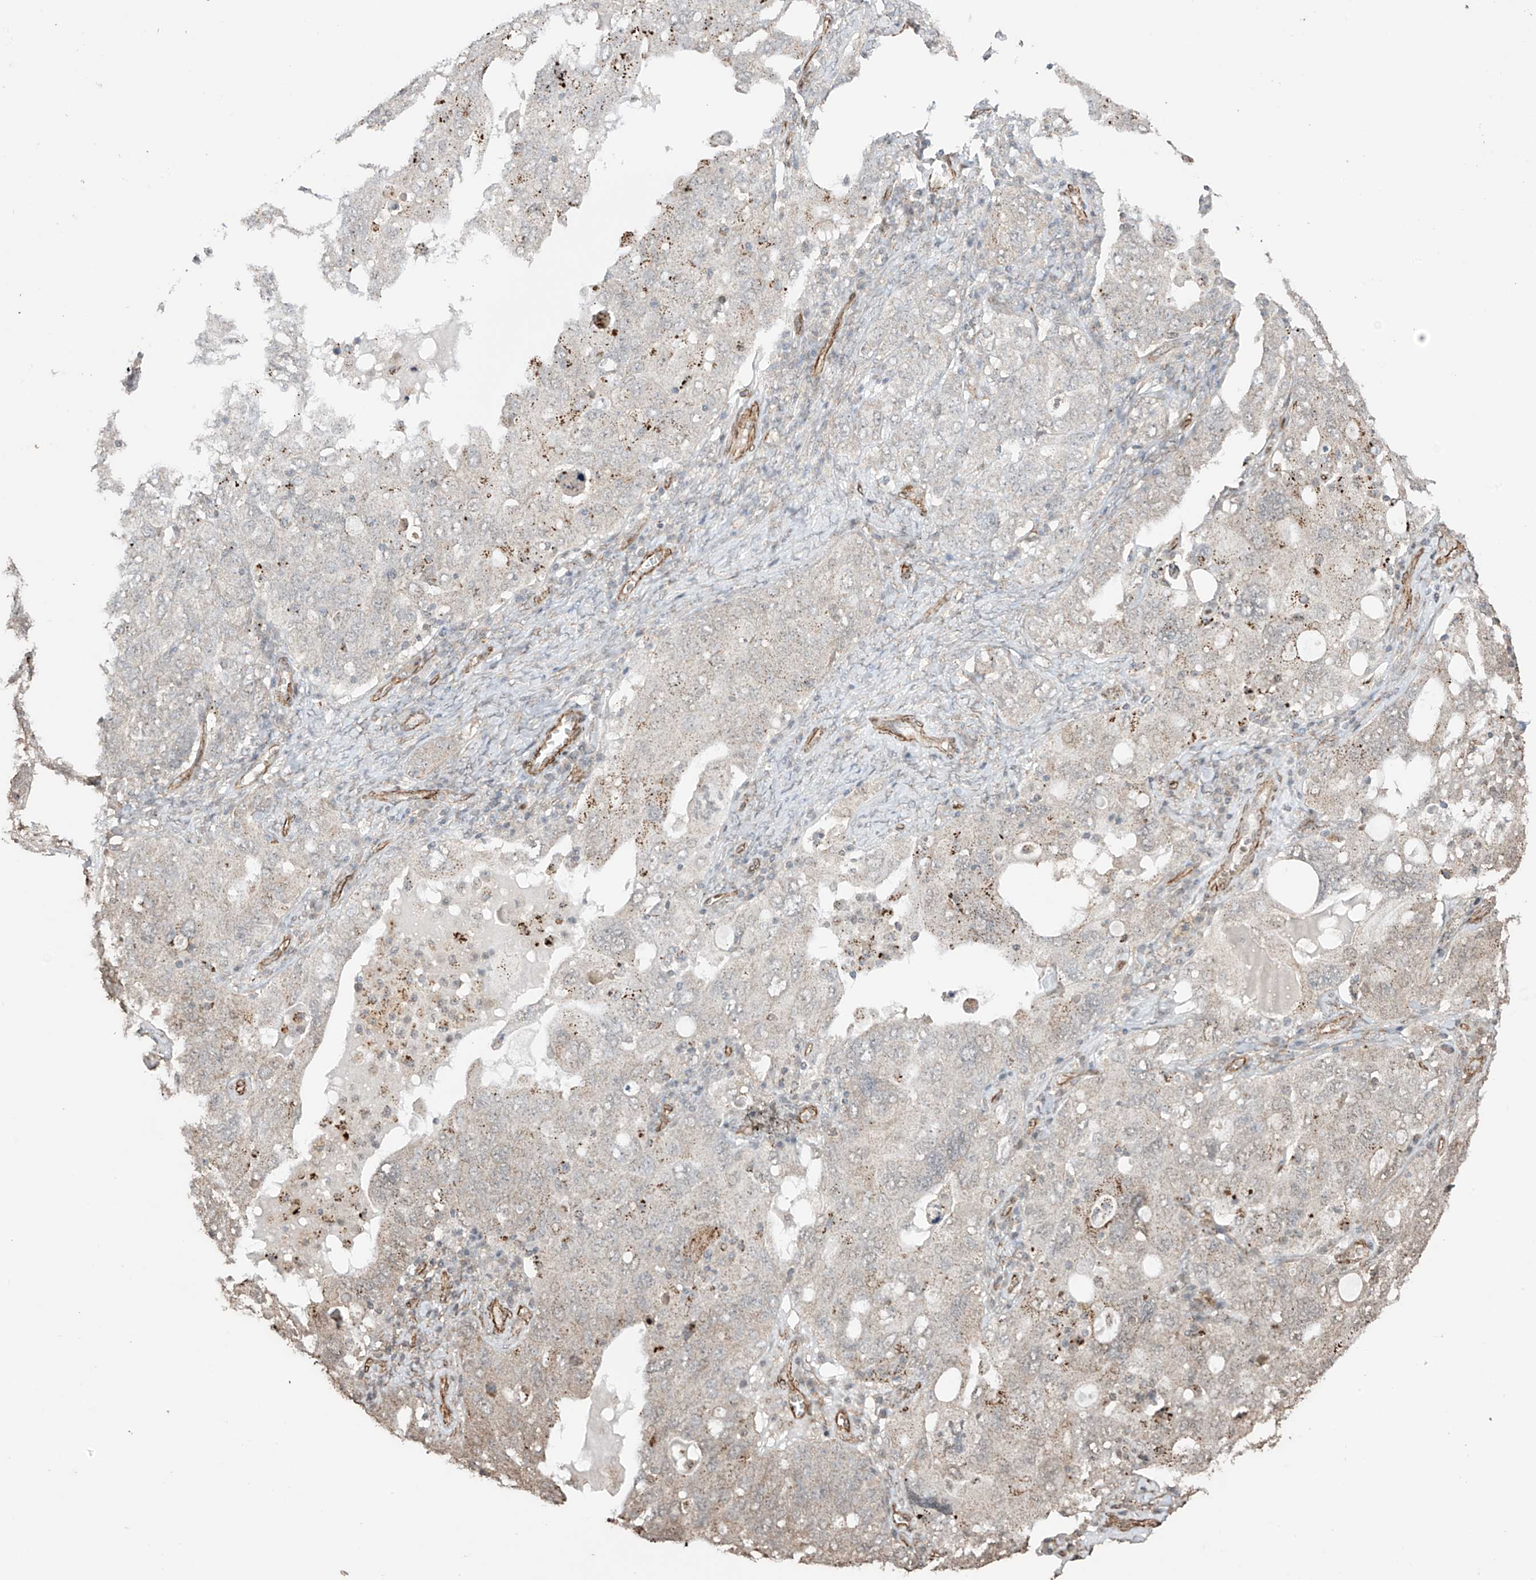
{"staining": {"intensity": "weak", "quantity": "<25%", "location": "cytoplasmic/membranous"}, "tissue": "ovarian cancer", "cell_type": "Tumor cells", "image_type": "cancer", "snomed": [{"axis": "morphology", "description": "Carcinoma, endometroid"}, {"axis": "topography", "description": "Ovary"}], "caption": "Immunohistochemistry (IHC) of ovarian cancer exhibits no expression in tumor cells.", "gene": "TTLL5", "patient": {"sex": "female", "age": 62}}